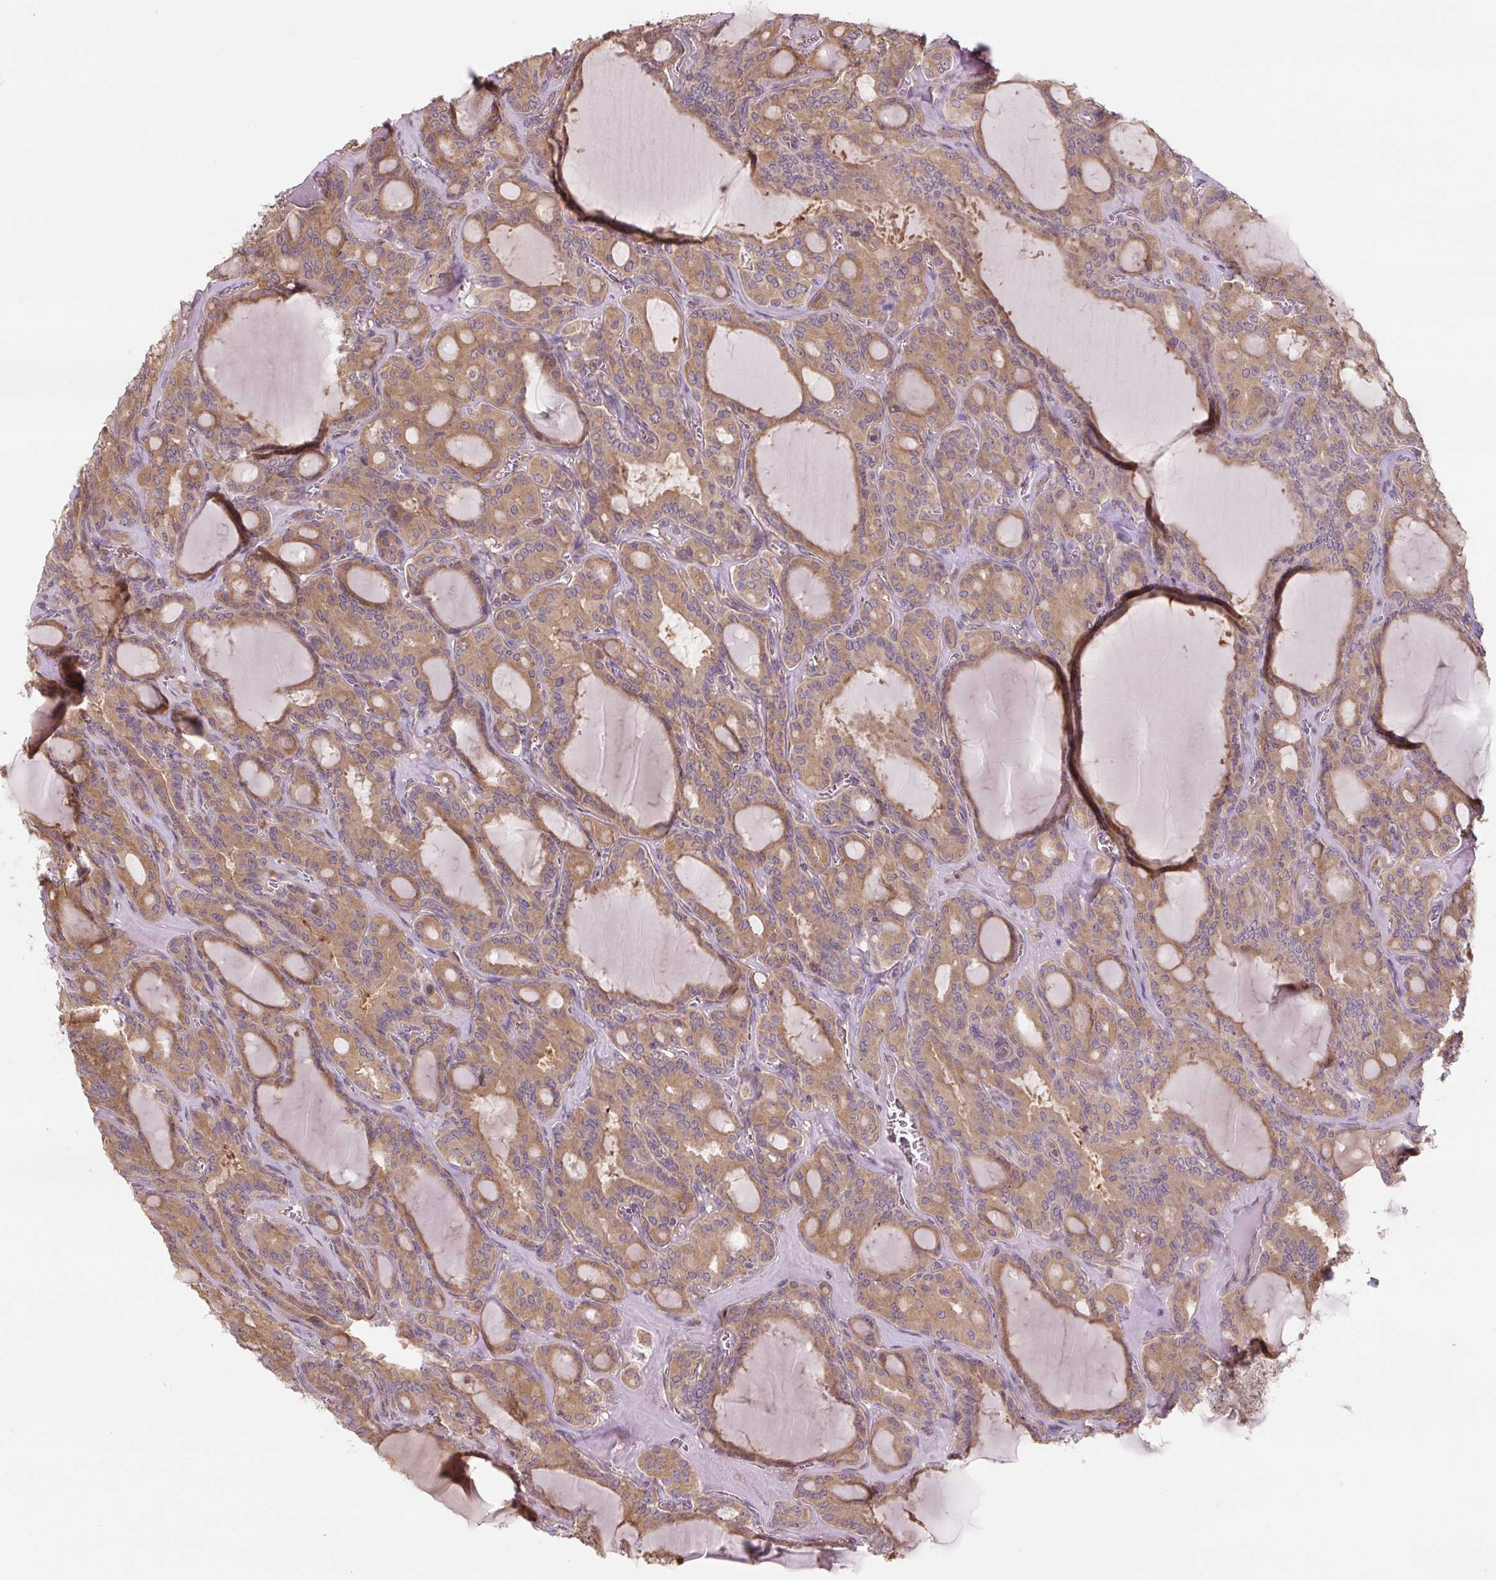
{"staining": {"intensity": "moderate", "quantity": ">75%", "location": "cytoplasmic/membranous"}, "tissue": "thyroid cancer", "cell_type": "Tumor cells", "image_type": "cancer", "snomed": [{"axis": "morphology", "description": "Papillary adenocarcinoma, NOS"}, {"axis": "topography", "description": "Thyroid gland"}], "caption": "Brown immunohistochemical staining in human thyroid cancer (papillary adenocarcinoma) displays moderate cytoplasmic/membranous positivity in approximately >75% of tumor cells. (DAB (3,3'-diaminobenzidine) IHC with brightfield microscopy, high magnification).", "gene": "C2orf73", "patient": {"sex": "male", "age": 87}}